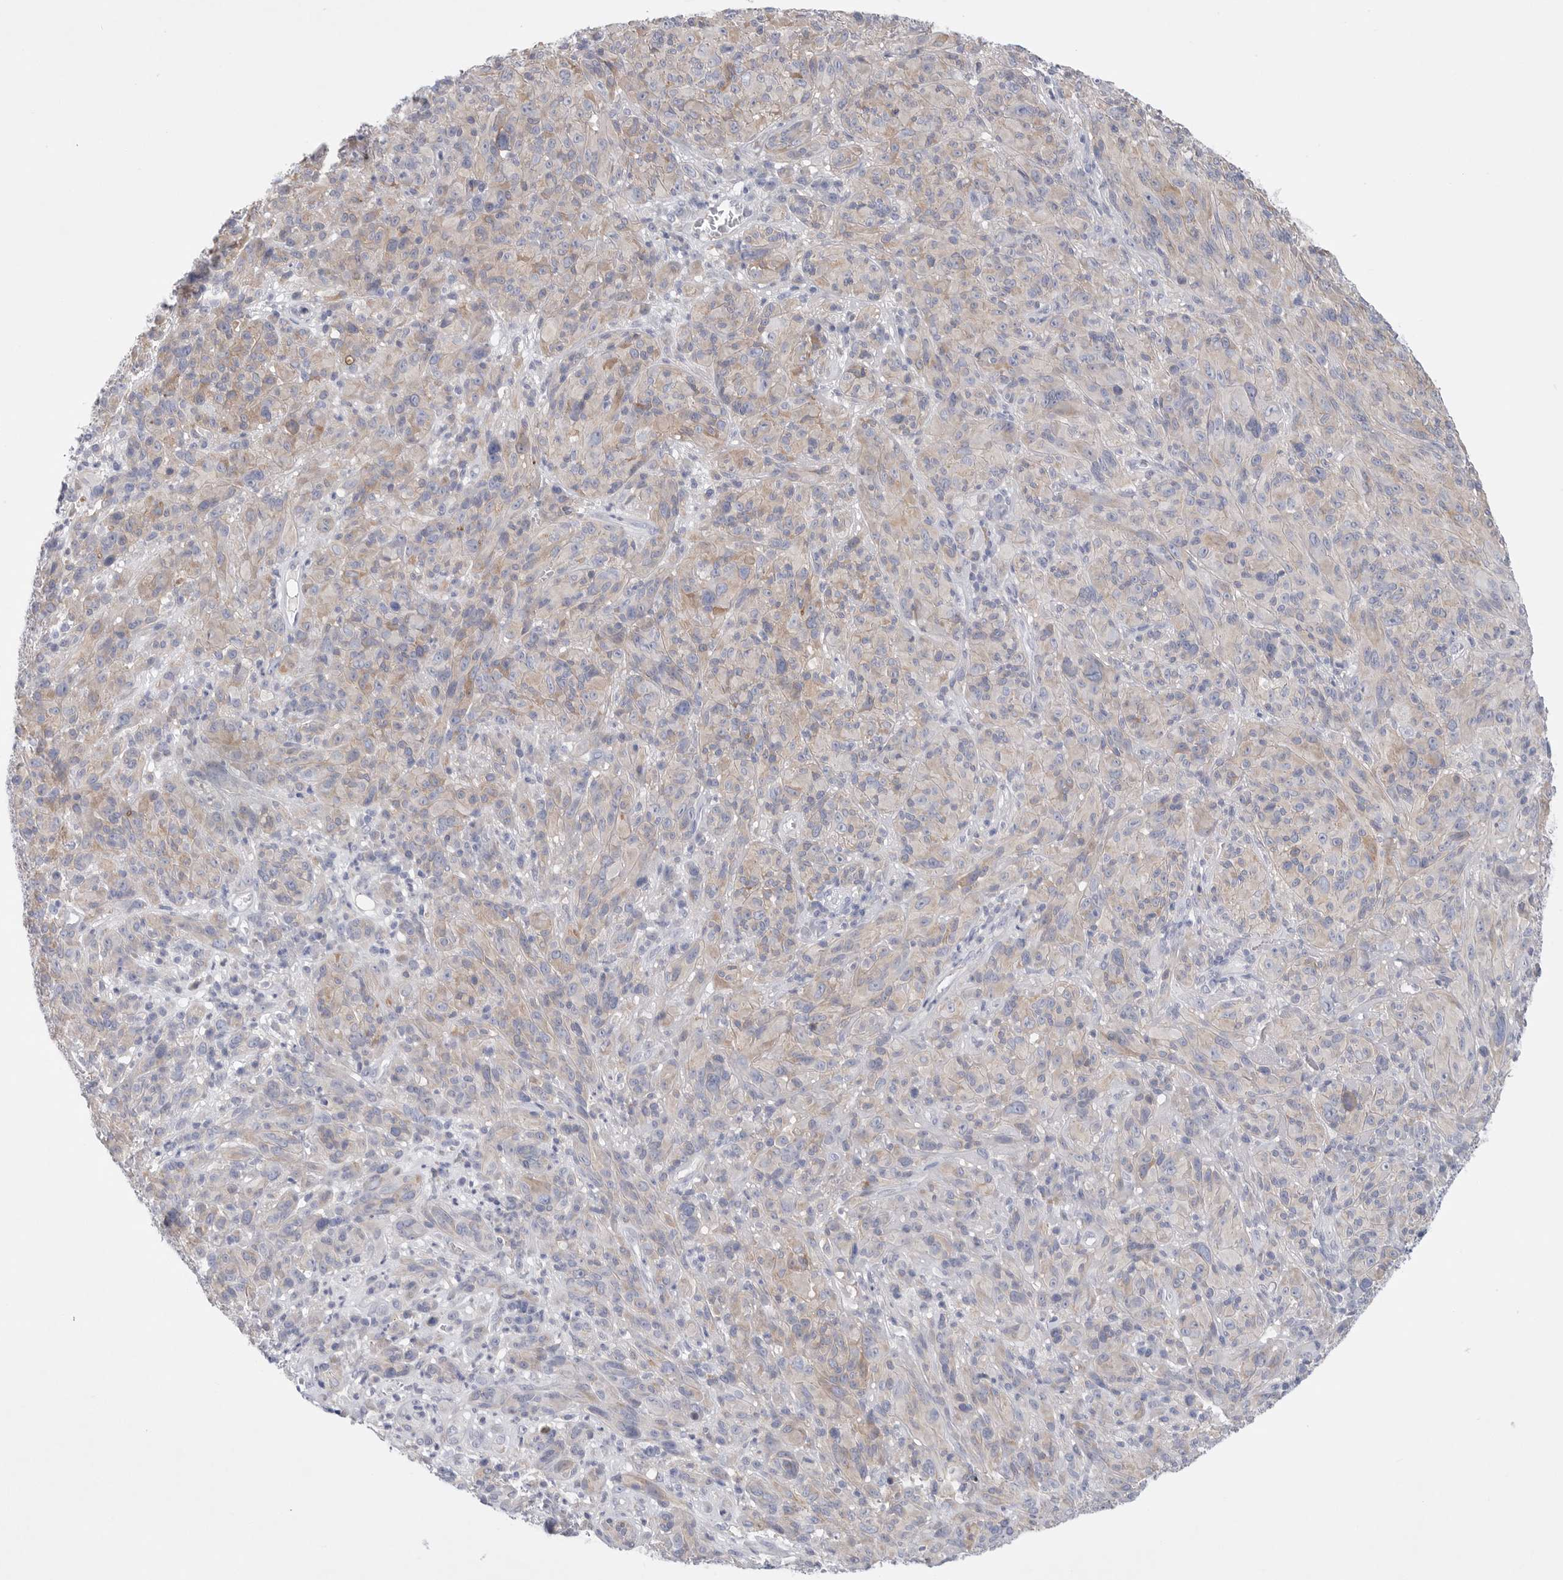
{"staining": {"intensity": "weak", "quantity": "<25%", "location": "cytoplasmic/membranous"}, "tissue": "melanoma", "cell_type": "Tumor cells", "image_type": "cancer", "snomed": [{"axis": "morphology", "description": "Malignant melanoma, NOS"}, {"axis": "topography", "description": "Skin of head"}], "caption": "DAB immunohistochemical staining of human malignant melanoma shows no significant expression in tumor cells. The staining was performed using DAB to visualize the protein expression in brown, while the nuclei were stained in blue with hematoxylin (Magnification: 20x).", "gene": "CAMK2B", "patient": {"sex": "male", "age": 96}}